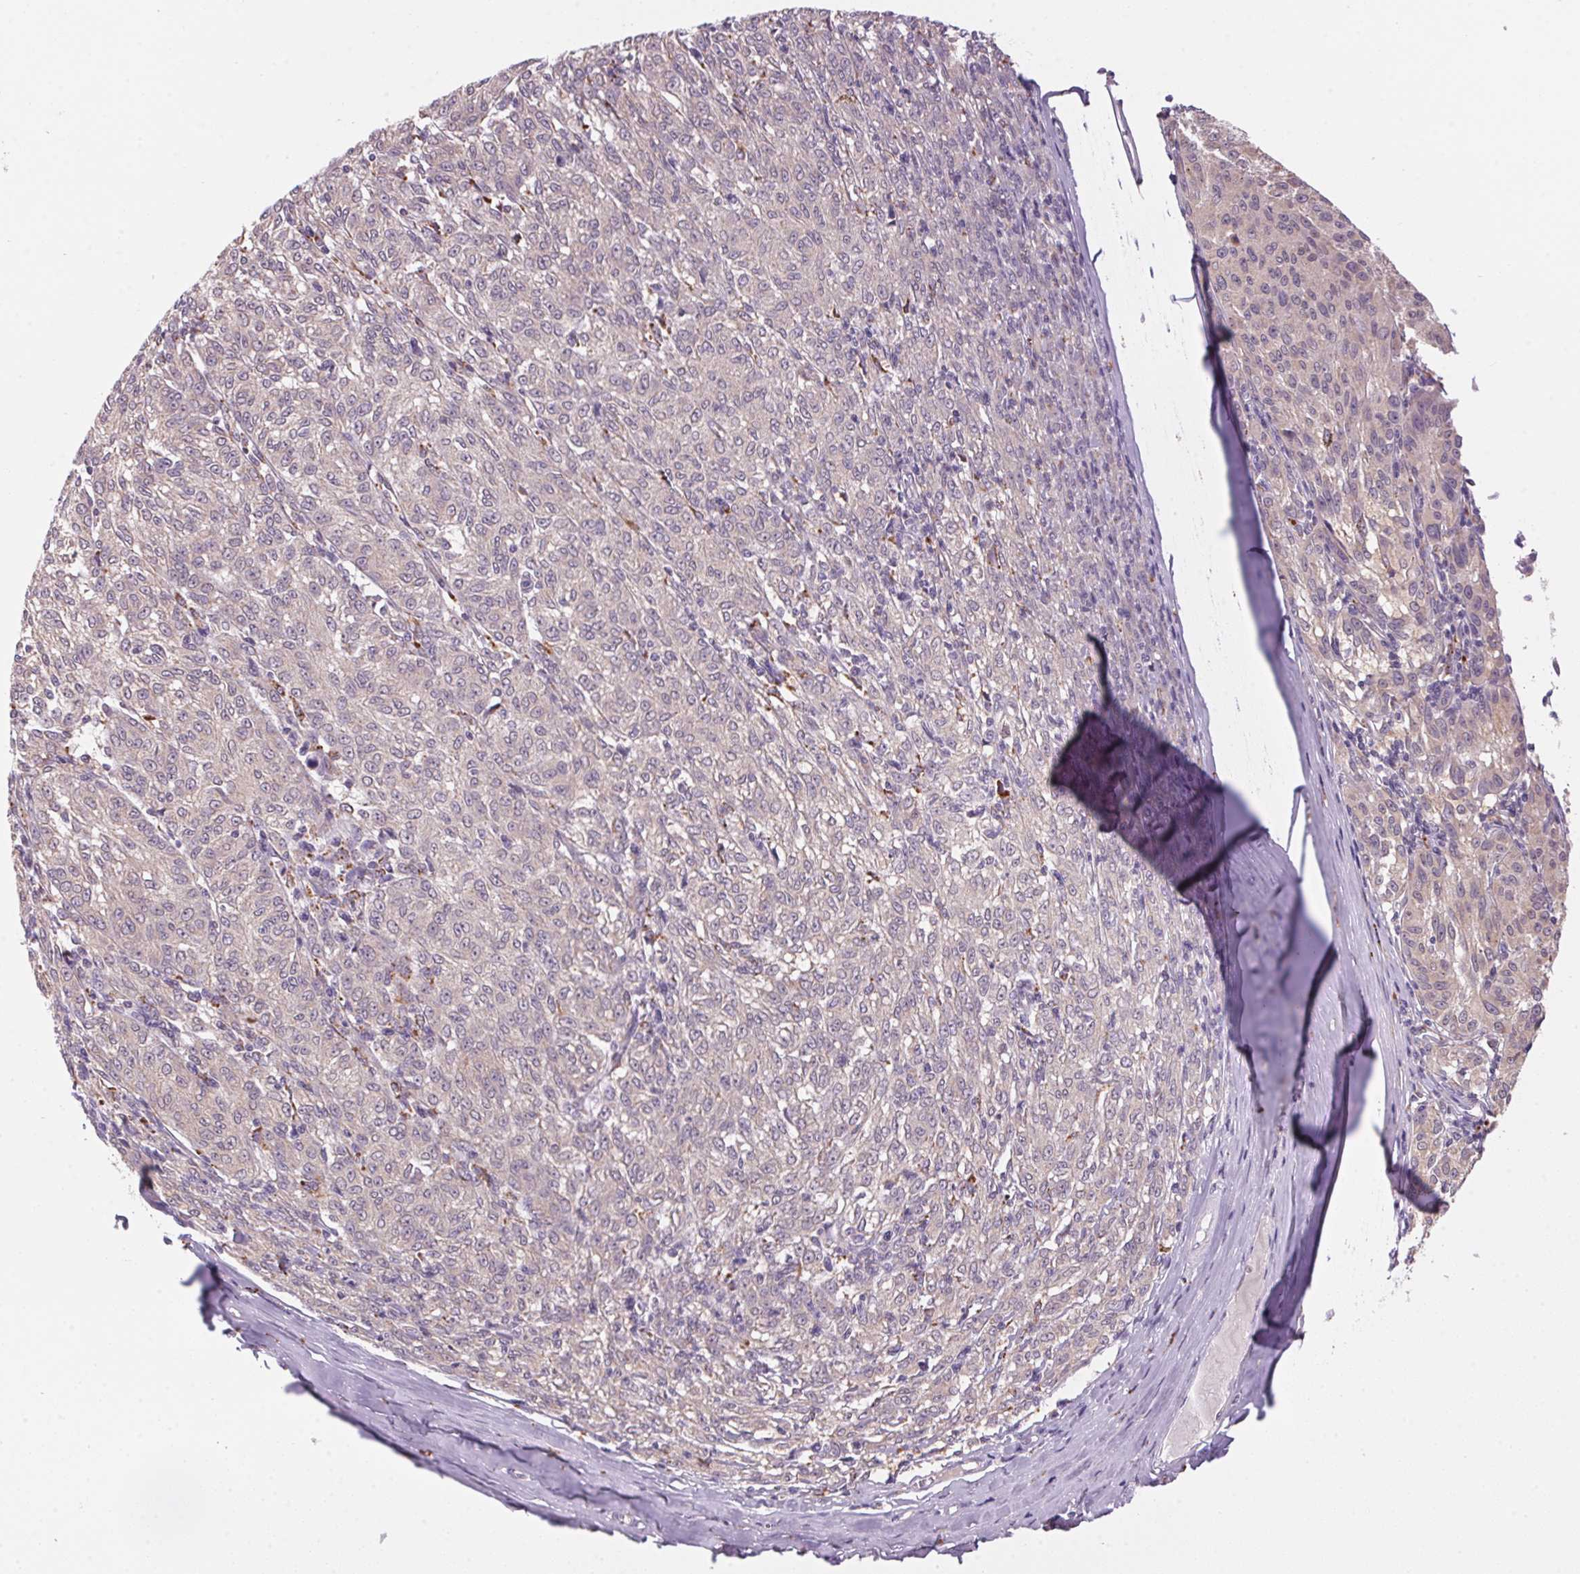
{"staining": {"intensity": "weak", "quantity": "<25%", "location": "cytoplasmic/membranous"}, "tissue": "melanoma", "cell_type": "Tumor cells", "image_type": "cancer", "snomed": [{"axis": "morphology", "description": "Malignant melanoma, NOS"}, {"axis": "topography", "description": "Skin"}], "caption": "Micrograph shows no protein expression in tumor cells of melanoma tissue.", "gene": "ADH5", "patient": {"sex": "female", "age": 72}}